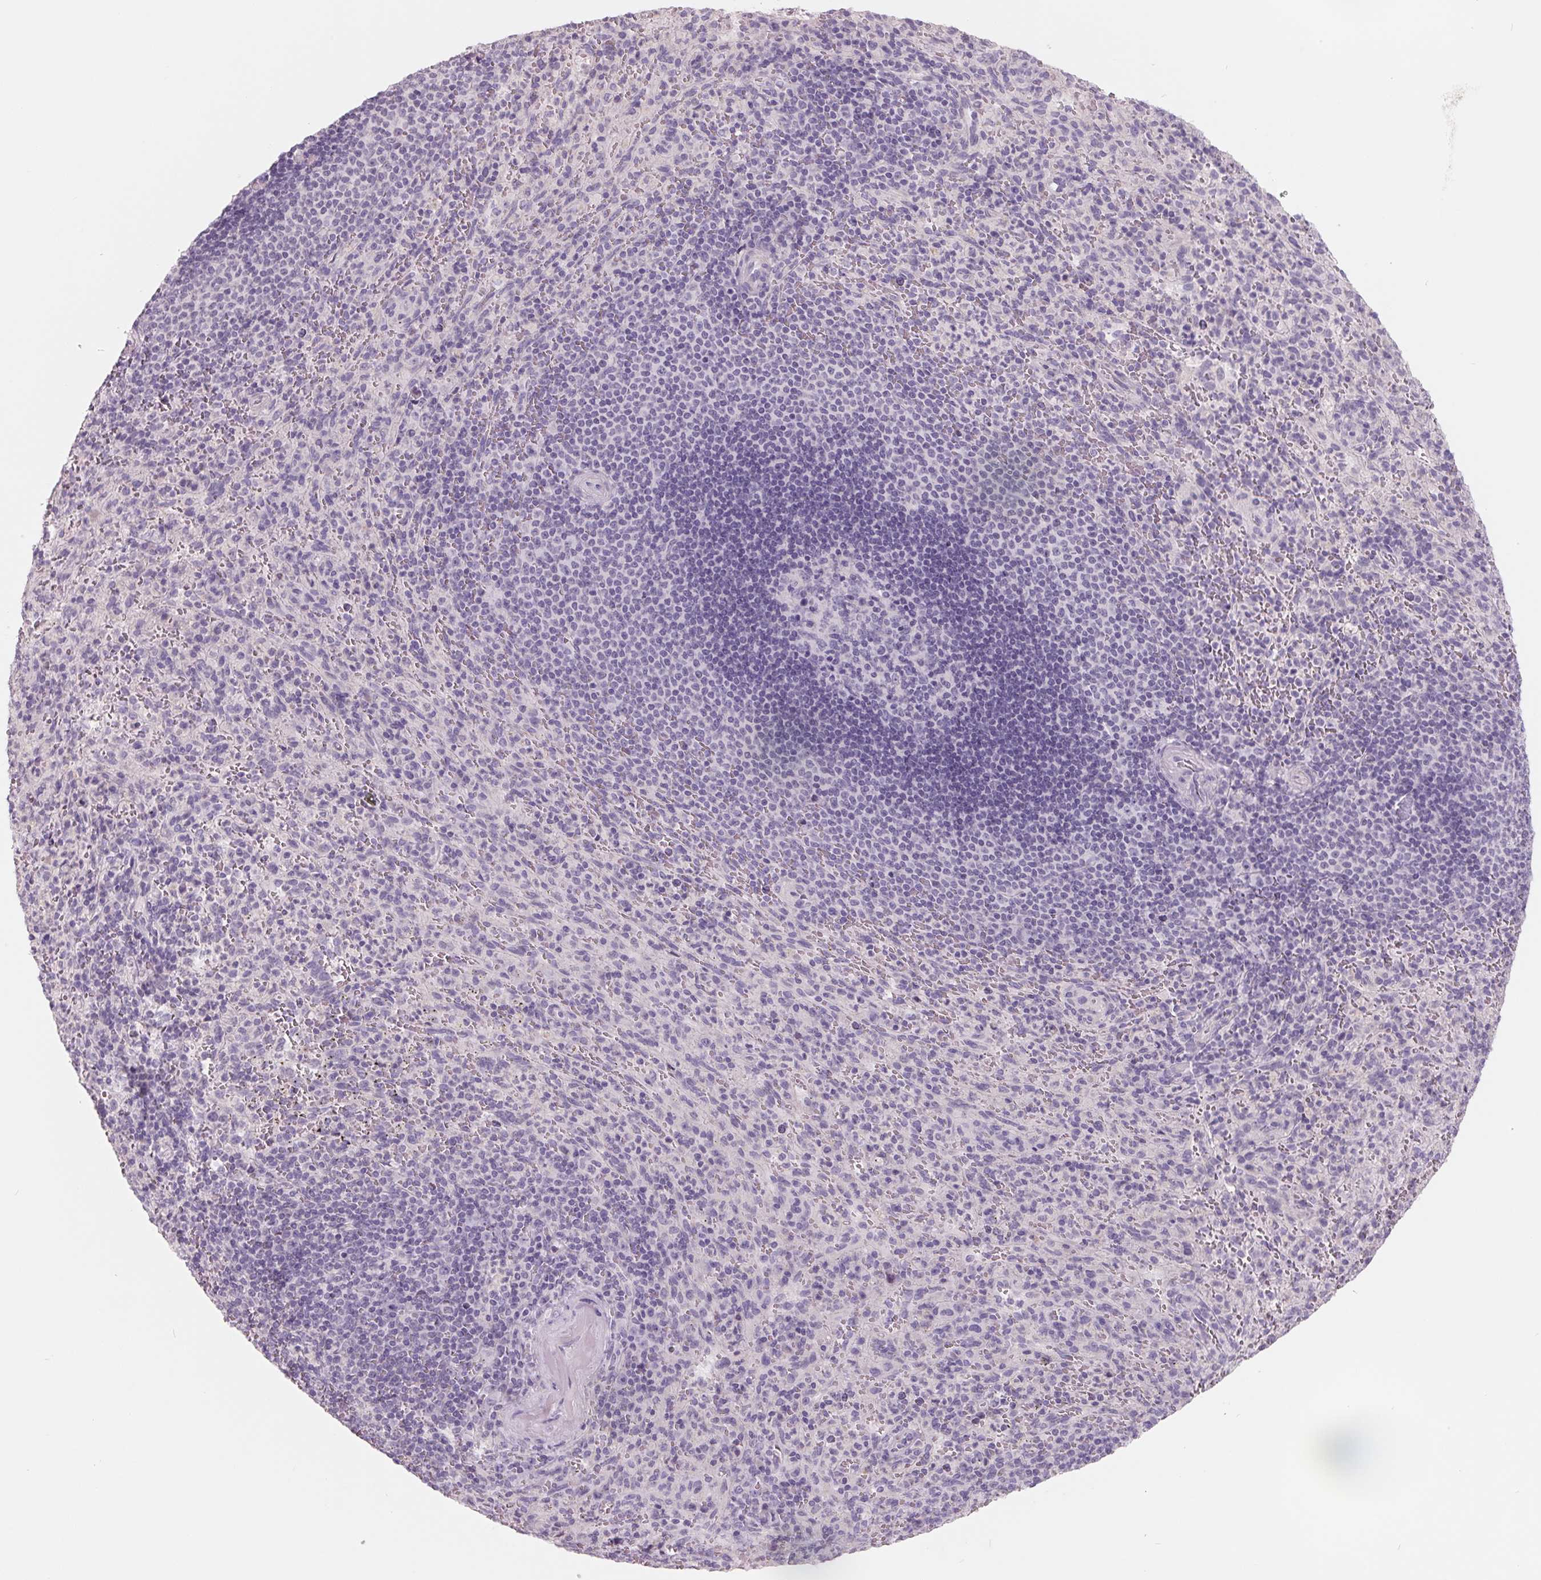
{"staining": {"intensity": "negative", "quantity": "none", "location": "none"}, "tissue": "spleen", "cell_type": "Cells in red pulp", "image_type": "normal", "snomed": [{"axis": "morphology", "description": "Normal tissue, NOS"}, {"axis": "topography", "description": "Spleen"}], "caption": "The micrograph reveals no significant staining in cells in red pulp of spleen. (Stains: DAB IHC with hematoxylin counter stain, Microscopy: brightfield microscopy at high magnification).", "gene": "FTCD", "patient": {"sex": "male", "age": 57}}